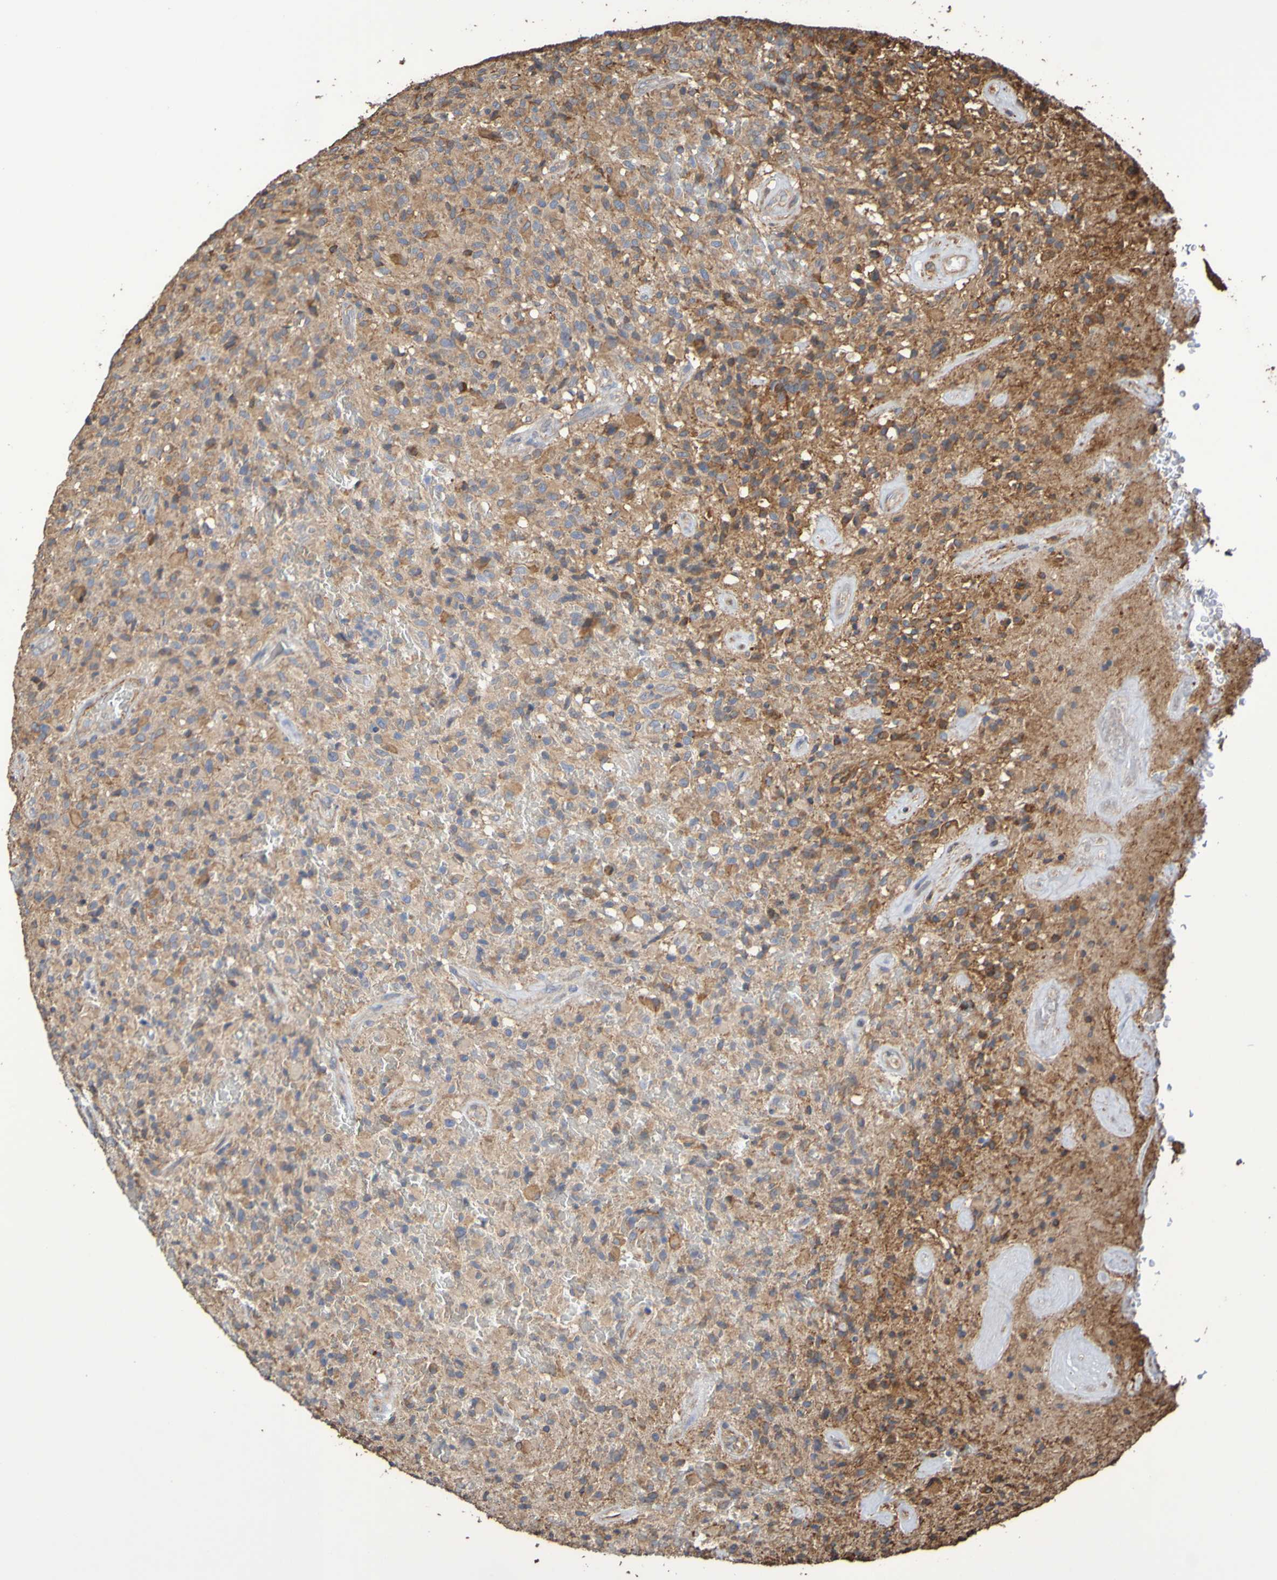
{"staining": {"intensity": "strong", "quantity": ">75%", "location": "cytoplasmic/membranous"}, "tissue": "glioma", "cell_type": "Tumor cells", "image_type": "cancer", "snomed": [{"axis": "morphology", "description": "Glioma, malignant, High grade"}, {"axis": "topography", "description": "Brain"}], "caption": "Immunohistochemical staining of human glioma shows high levels of strong cytoplasmic/membranous staining in about >75% of tumor cells.", "gene": "RAB11A", "patient": {"sex": "male", "age": 71}}